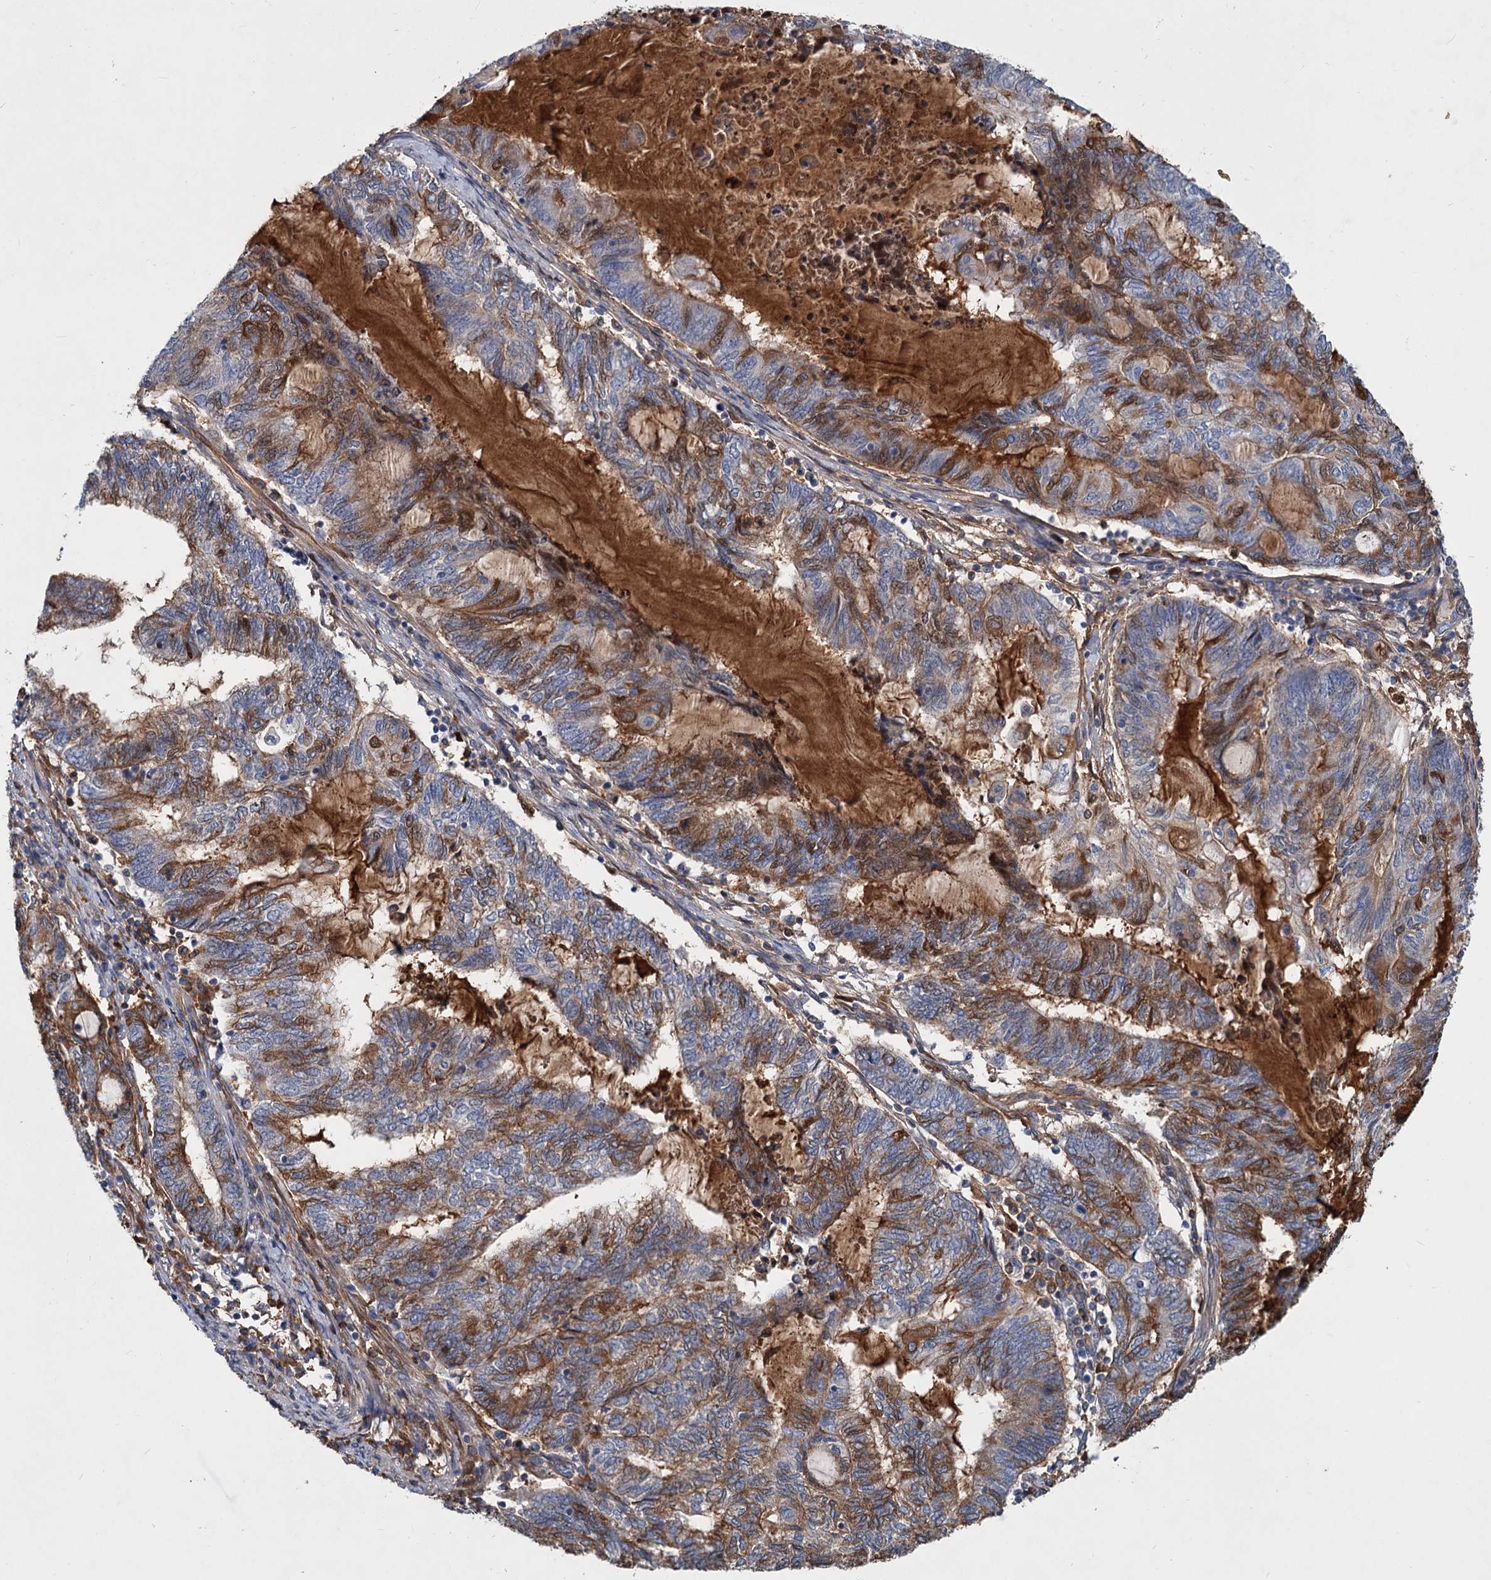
{"staining": {"intensity": "moderate", "quantity": "25%-75%", "location": "cytoplasmic/membranous,nuclear"}, "tissue": "endometrial cancer", "cell_type": "Tumor cells", "image_type": "cancer", "snomed": [{"axis": "morphology", "description": "Adenocarcinoma, NOS"}, {"axis": "topography", "description": "Uterus"}, {"axis": "topography", "description": "Endometrium"}], "caption": "Moderate cytoplasmic/membranous and nuclear expression is identified in approximately 25%-75% of tumor cells in endometrial cancer. (brown staining indicates protein expression, while blue staining denotes nuclei).", "gene": "CHRD", "patient": {"sex": "female", "age": 70}}